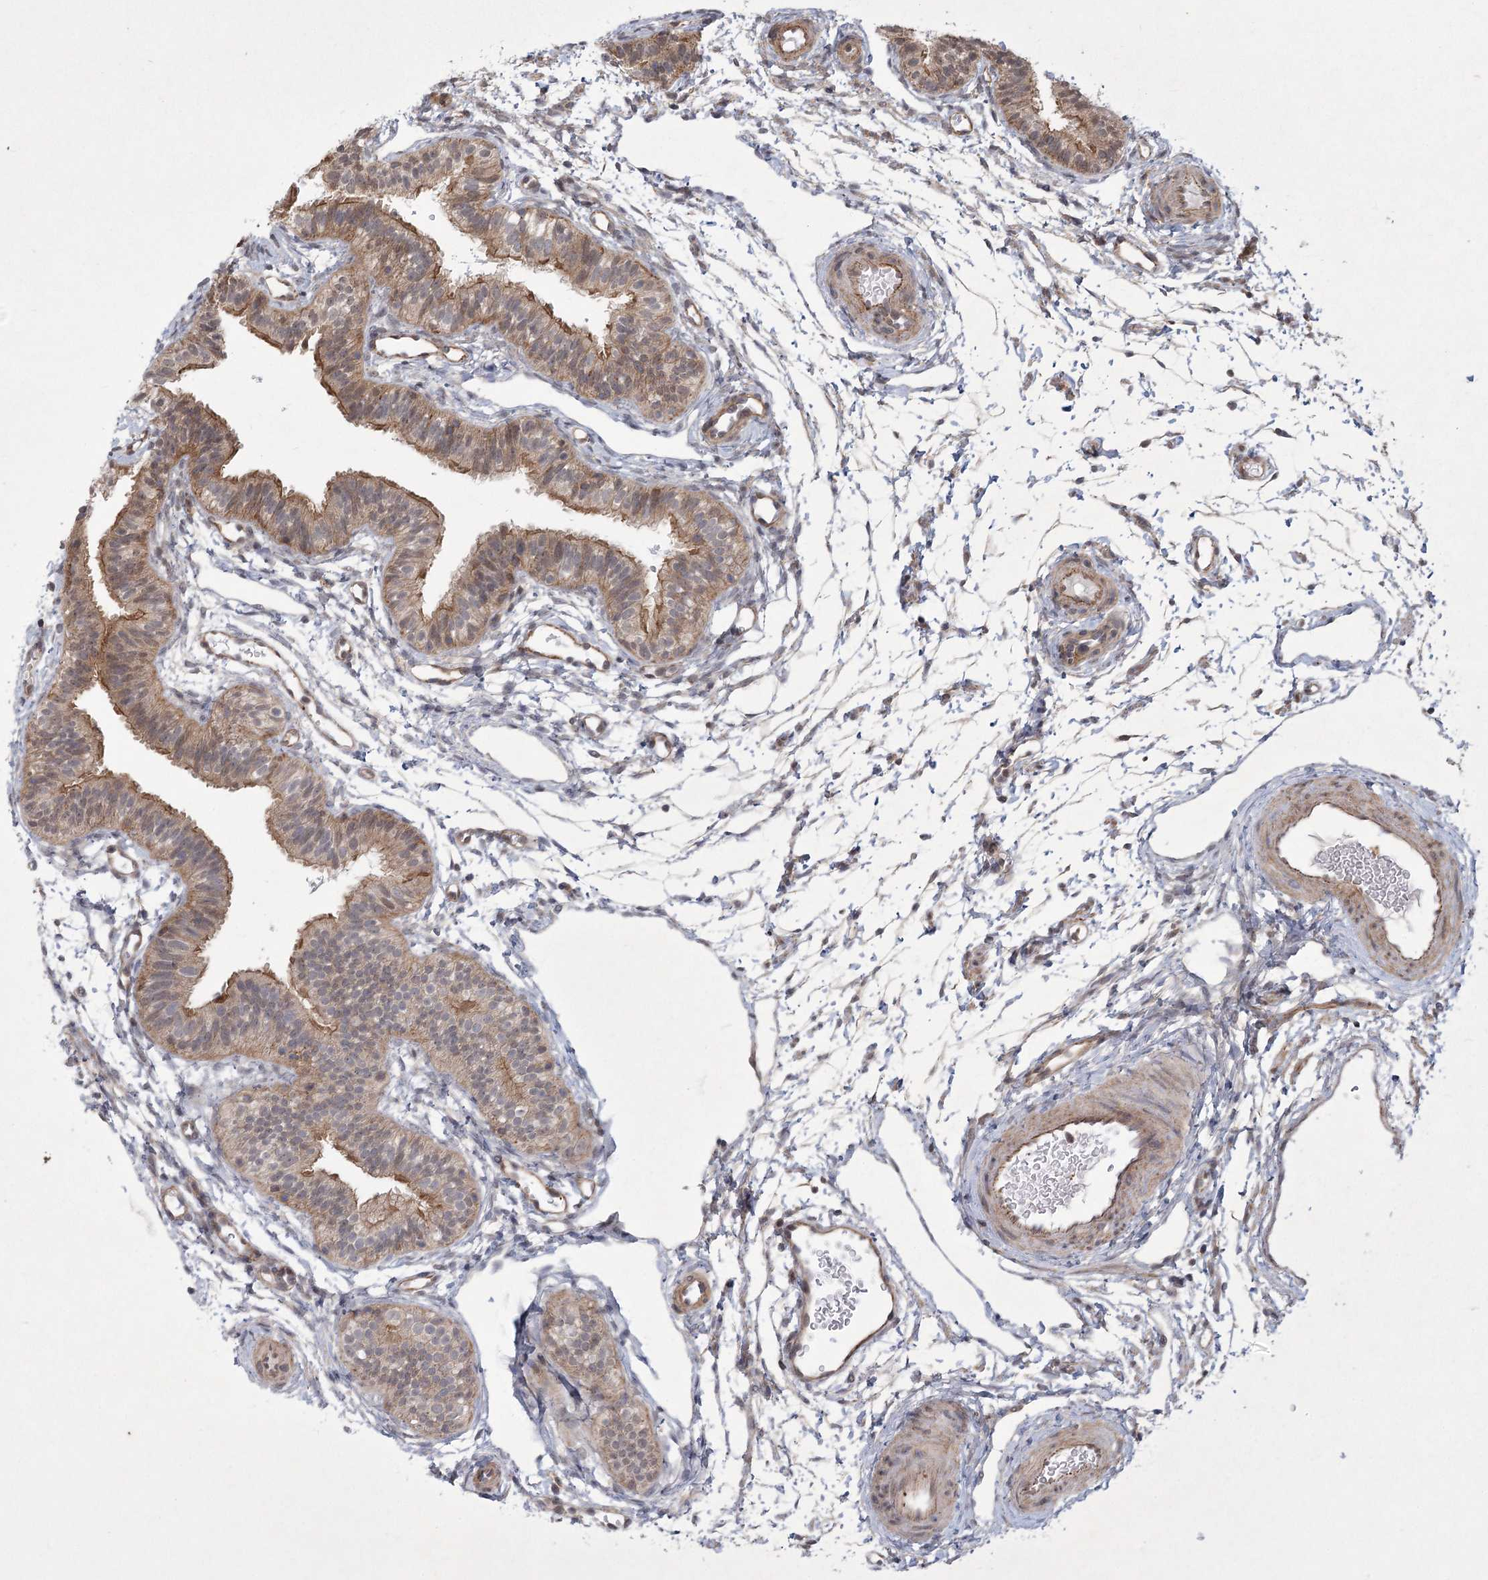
{"staining": {"intensity": "moderate", "quantity": "<25%", "location": "cytoplasmic/membranous"}, "tissue": "fallopian tube", "cell_type": "Glandular cells", "image_type": "normal", "snomed": [{"axis": "morphology", "description": "Normal tissue, NOS"}, {"axis": "topography", "description": "Fallopian tube"}], "caption": "The micrograph shows a brown stain indicating the presence of a protein in the cytoplasmic/membranous of glandular cells in fallopian tube. Nuclei are stained in blue.", "gene": "MEPE", "patient": {"sex": "female", "age": 35}}